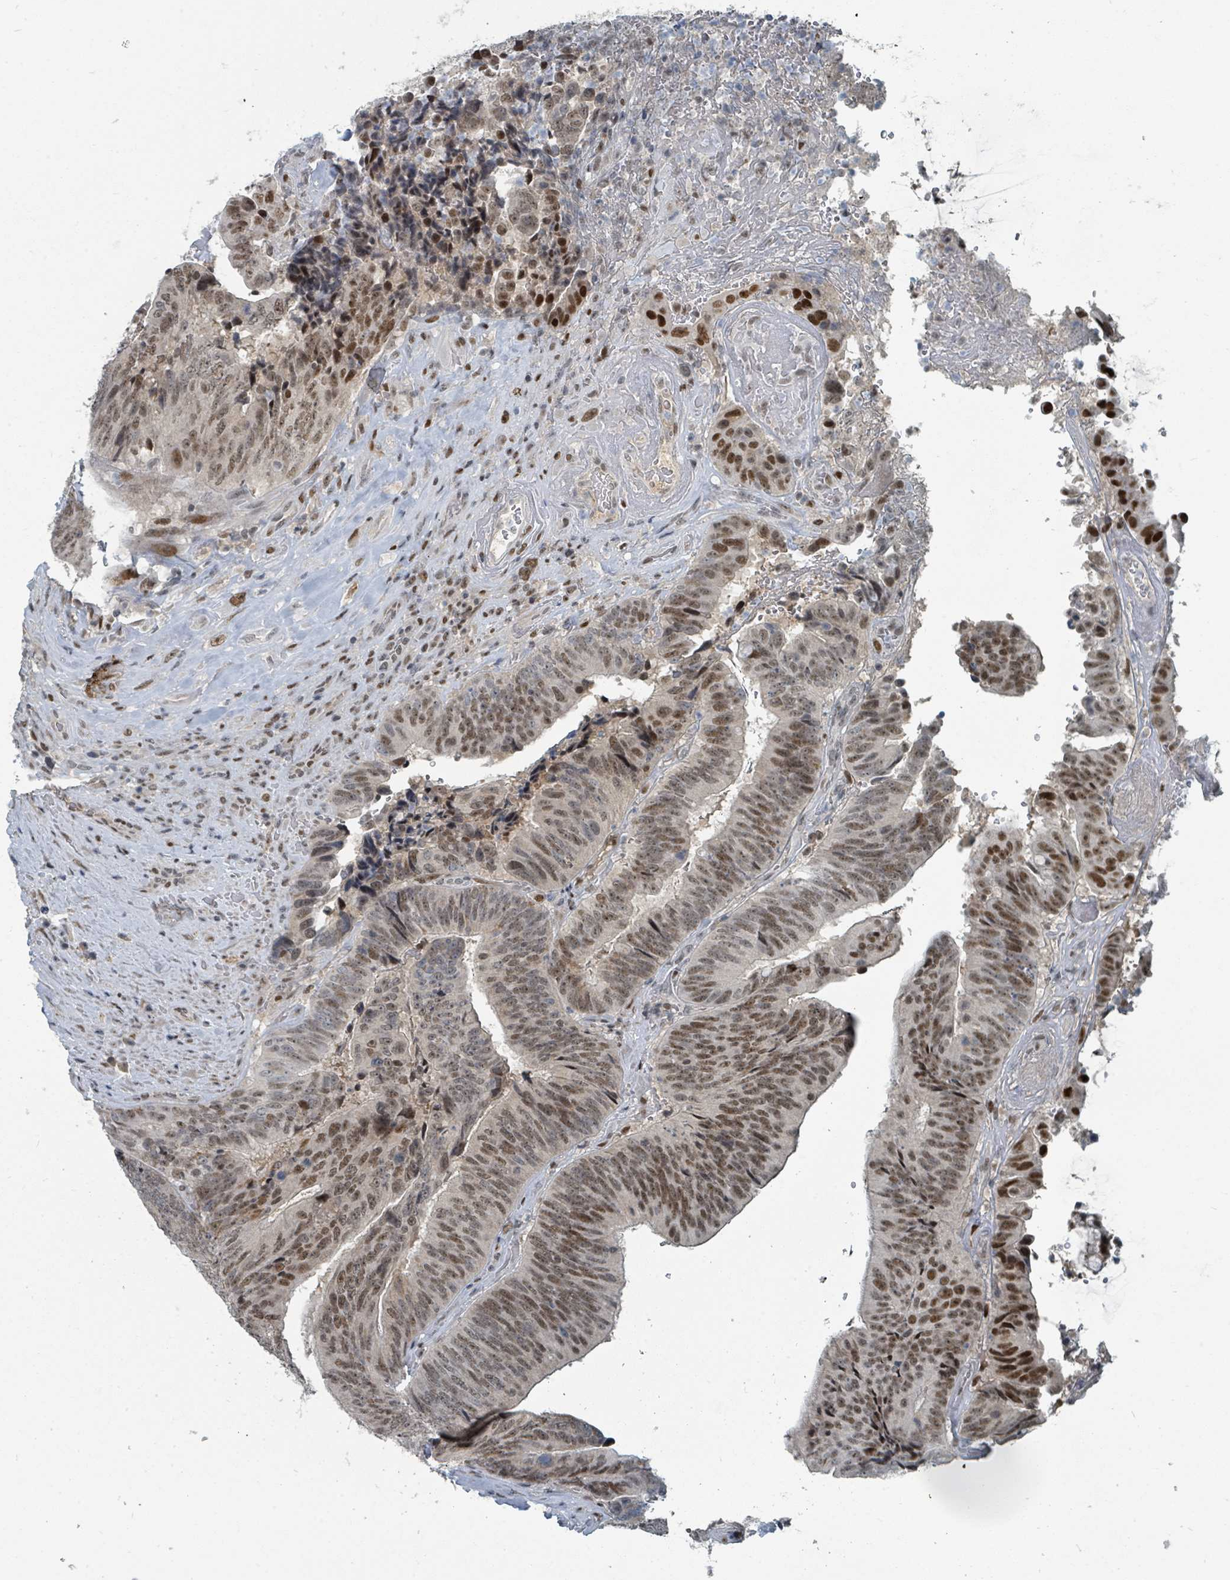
{"staining": {"intensity": "moderate", "quantity": ">75%", "location": "nuclear"}, "tissue": "colorectal cancer", "cell_type": "Tumor cells", "image_type": "cancer", "snomed": [{"axis": "morphology", "description": "Adenocarcinoma, NOS"}, {"axis": "topography", "description": "Rectum"}], "caption": "Colorectal adenocarcinoma stained with a protein marker demonstrates moderate staining in tumor cells.", "gene": "UCK1", "patient": {"sex": "male", "age": 72}}